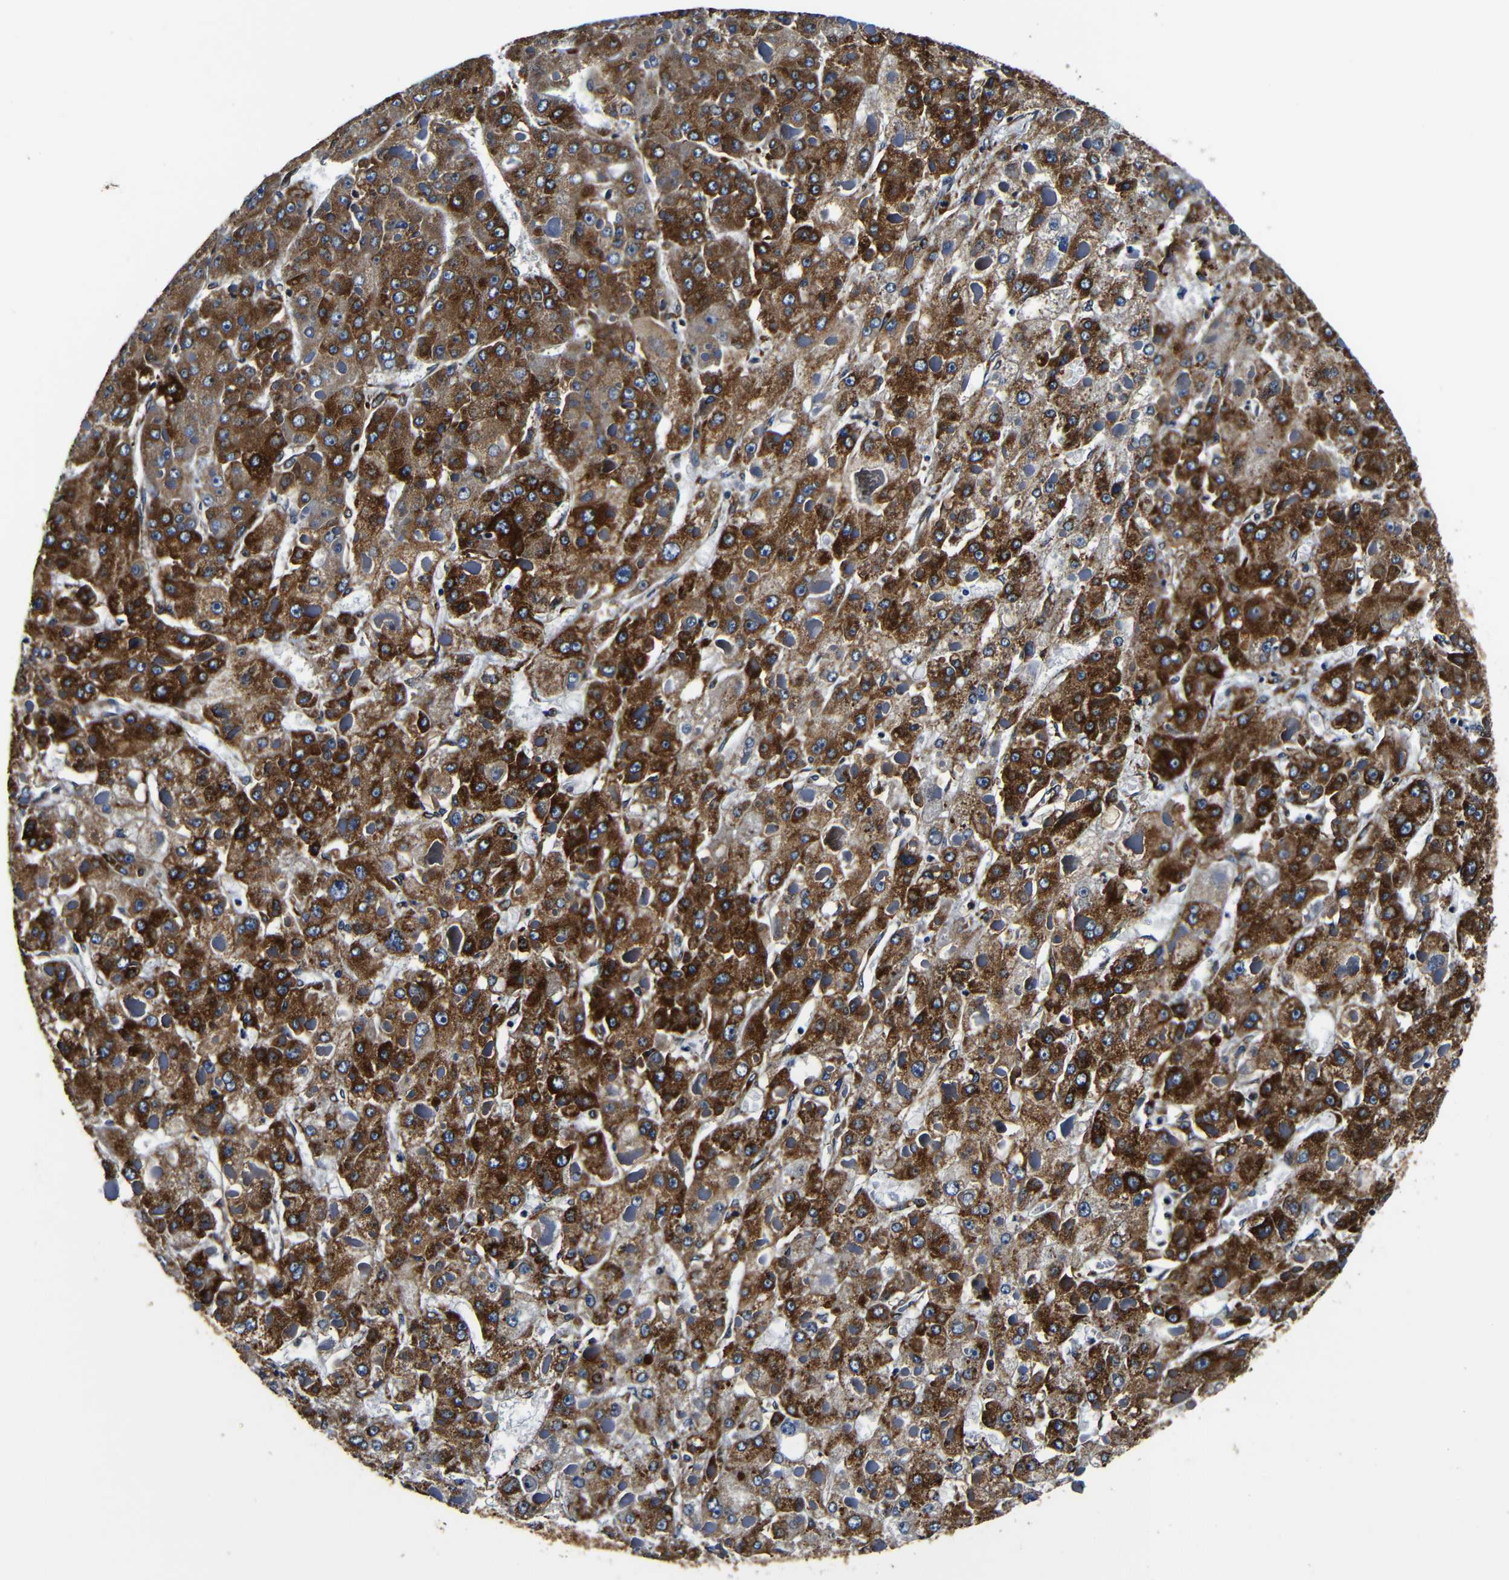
{"staining": {"intensity": "strong", "quantity": ">75%", "location": "cytoplasmic/membranous"}, "tissue": "liver cancer", "cell_type": "Tumor cells", "image_type": "cancer", "snomed": [{"axis": "morphology", "description": "Carcinoma, Hepatocellular, NOS"}, {"axis": "topography", "description": "Liver"}], "caption": "Liver cancer (hepatocellular carcinoma) was stained to show a protein in brown. There is high levels of strong cytoplasmic/membranous positivity in approximately >75% of tumor cells. (DAB (3,3'-diaminobenzidine) IHC with brightfield microscopy, high magnification).", "gene": "RRBP1", "patient": {"sex": "female", "age": 73}}